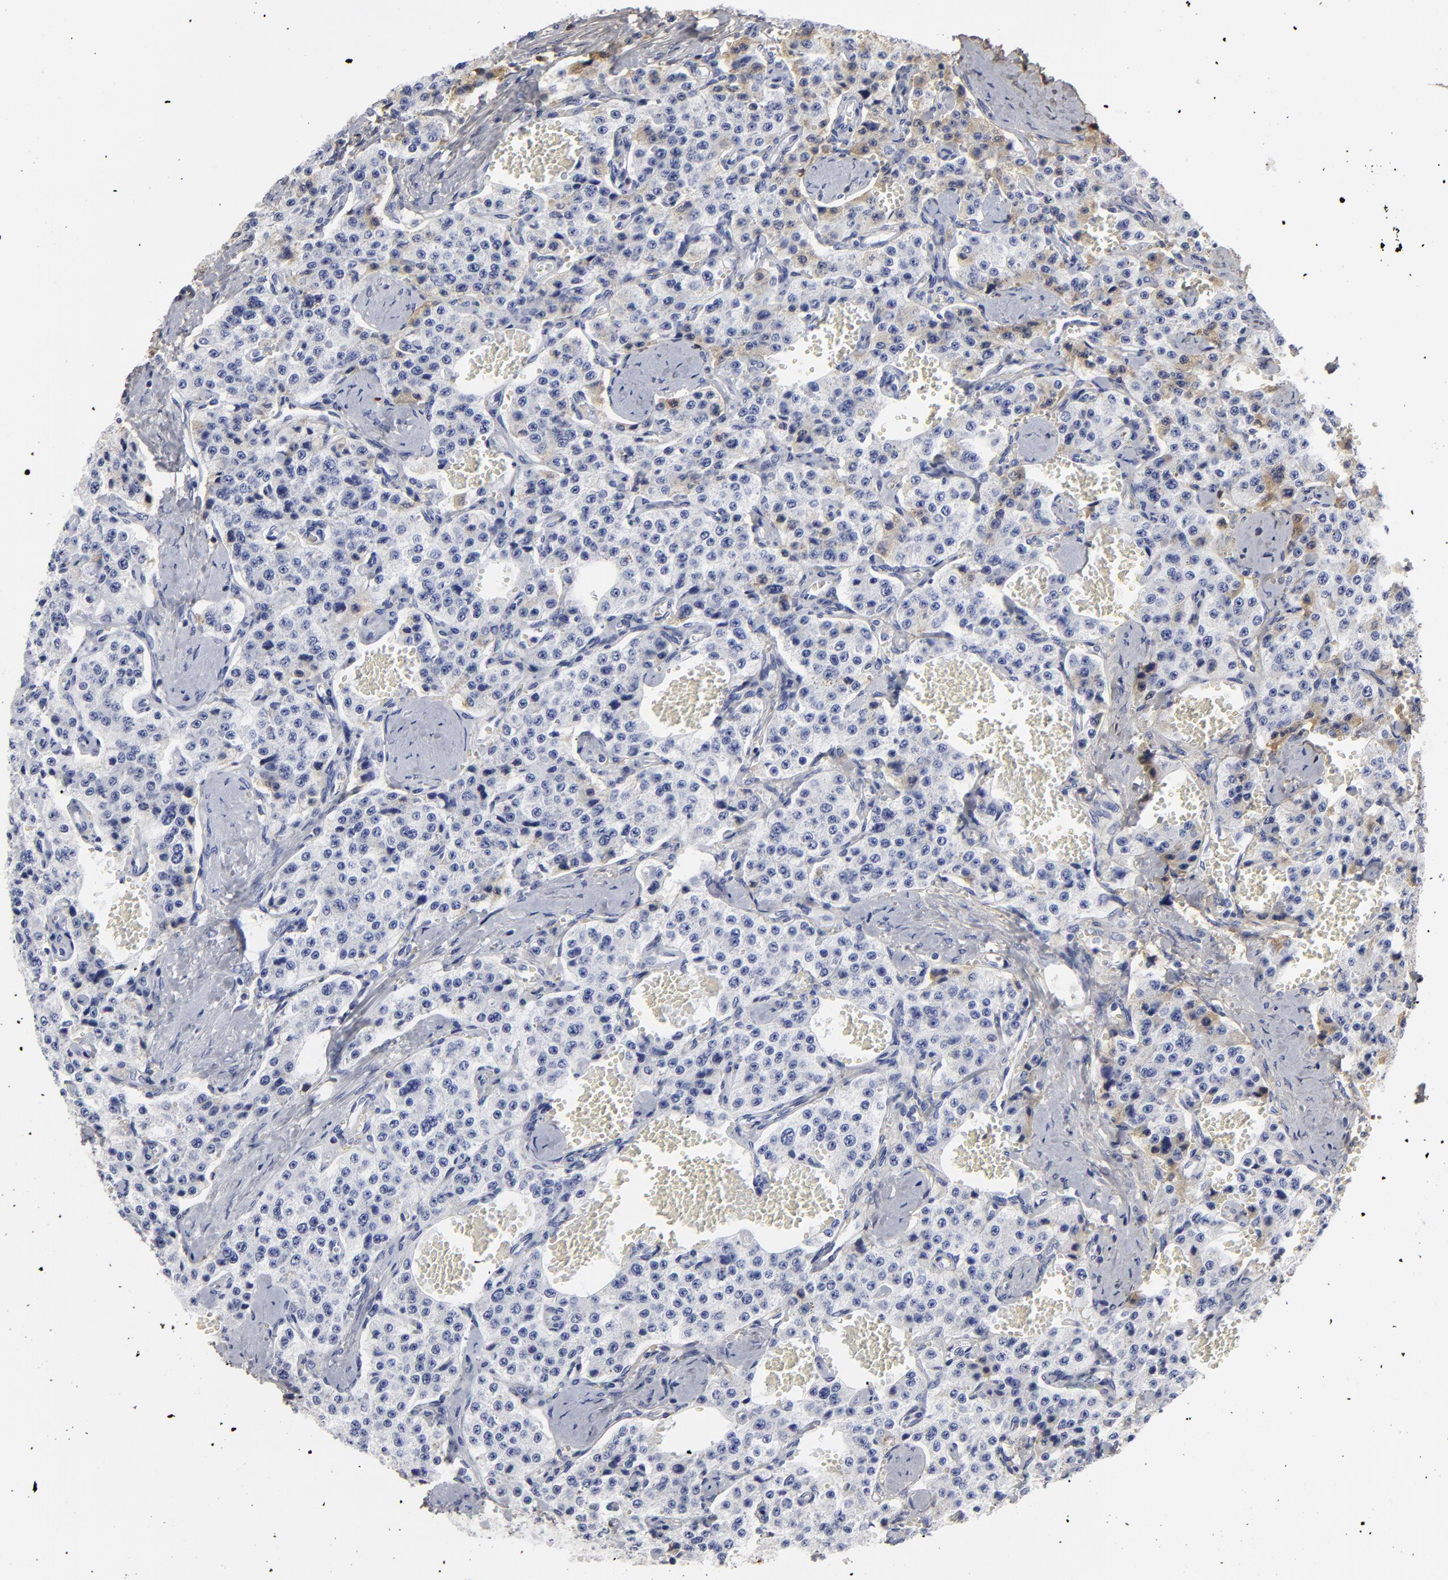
{"staining": {"intensity": "negative", "quantity": "none", "location": "none"}, "tissue": "carcinoid", "cell_type": "Tumor cells", "image_type": "cancer", "snomed": [{"axis": "morphology", "description": "Carcinoid, malignant, NOS"}, {"axis": "topography", "description": "Small intestine"}], "caption": "Tumor cells show no significant expression in carcinoid.", "gene": "DCN", "patient": {"sex": "male", "age": 52}}